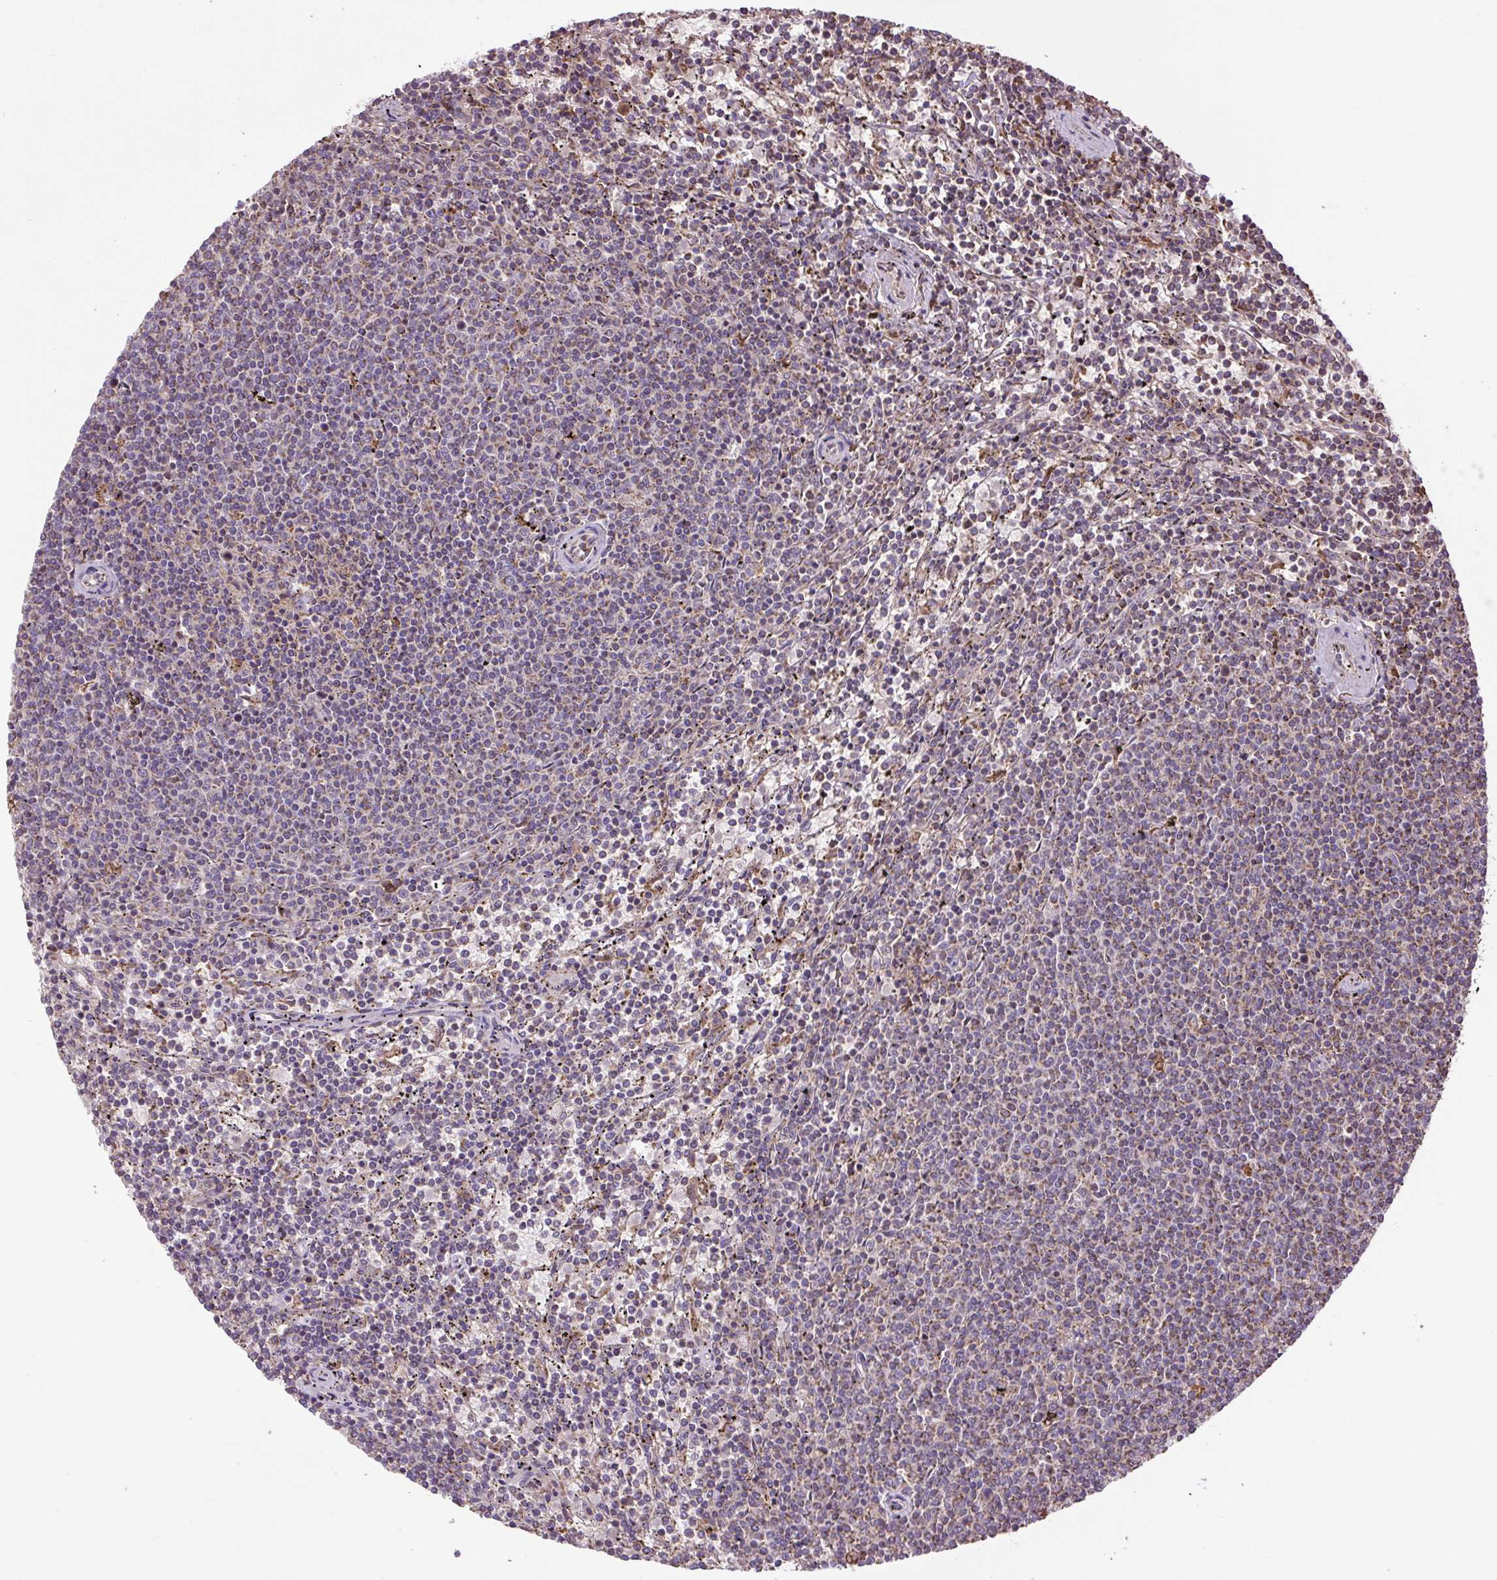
{"staining": {"intensity": "weak", "quantity": "<25%", "location": "cytoplasmic/membranous"}, "tissue": "lymphoma", "cell_type": "Tumor cells", "image_type": "cancer", "snomed": [{"axis": "morphology", "description": "Malignant lymphoma, non-Hodgkin's type, Low grade"}, {"axis": "topography", "description": "Spleen"}], "caption": "This photomicrograph is of malignant lymphoma, non-Hodgkin's type (low-grade) stained with immunohistochemistry (IHC) to label a protein in brown with the nuclei are counter-stained blue. There is no staining in tumor cells. Nuclei are stained in blue.", "gene": "PLCG1", "patient": {"sex": "female", "age": 50}}